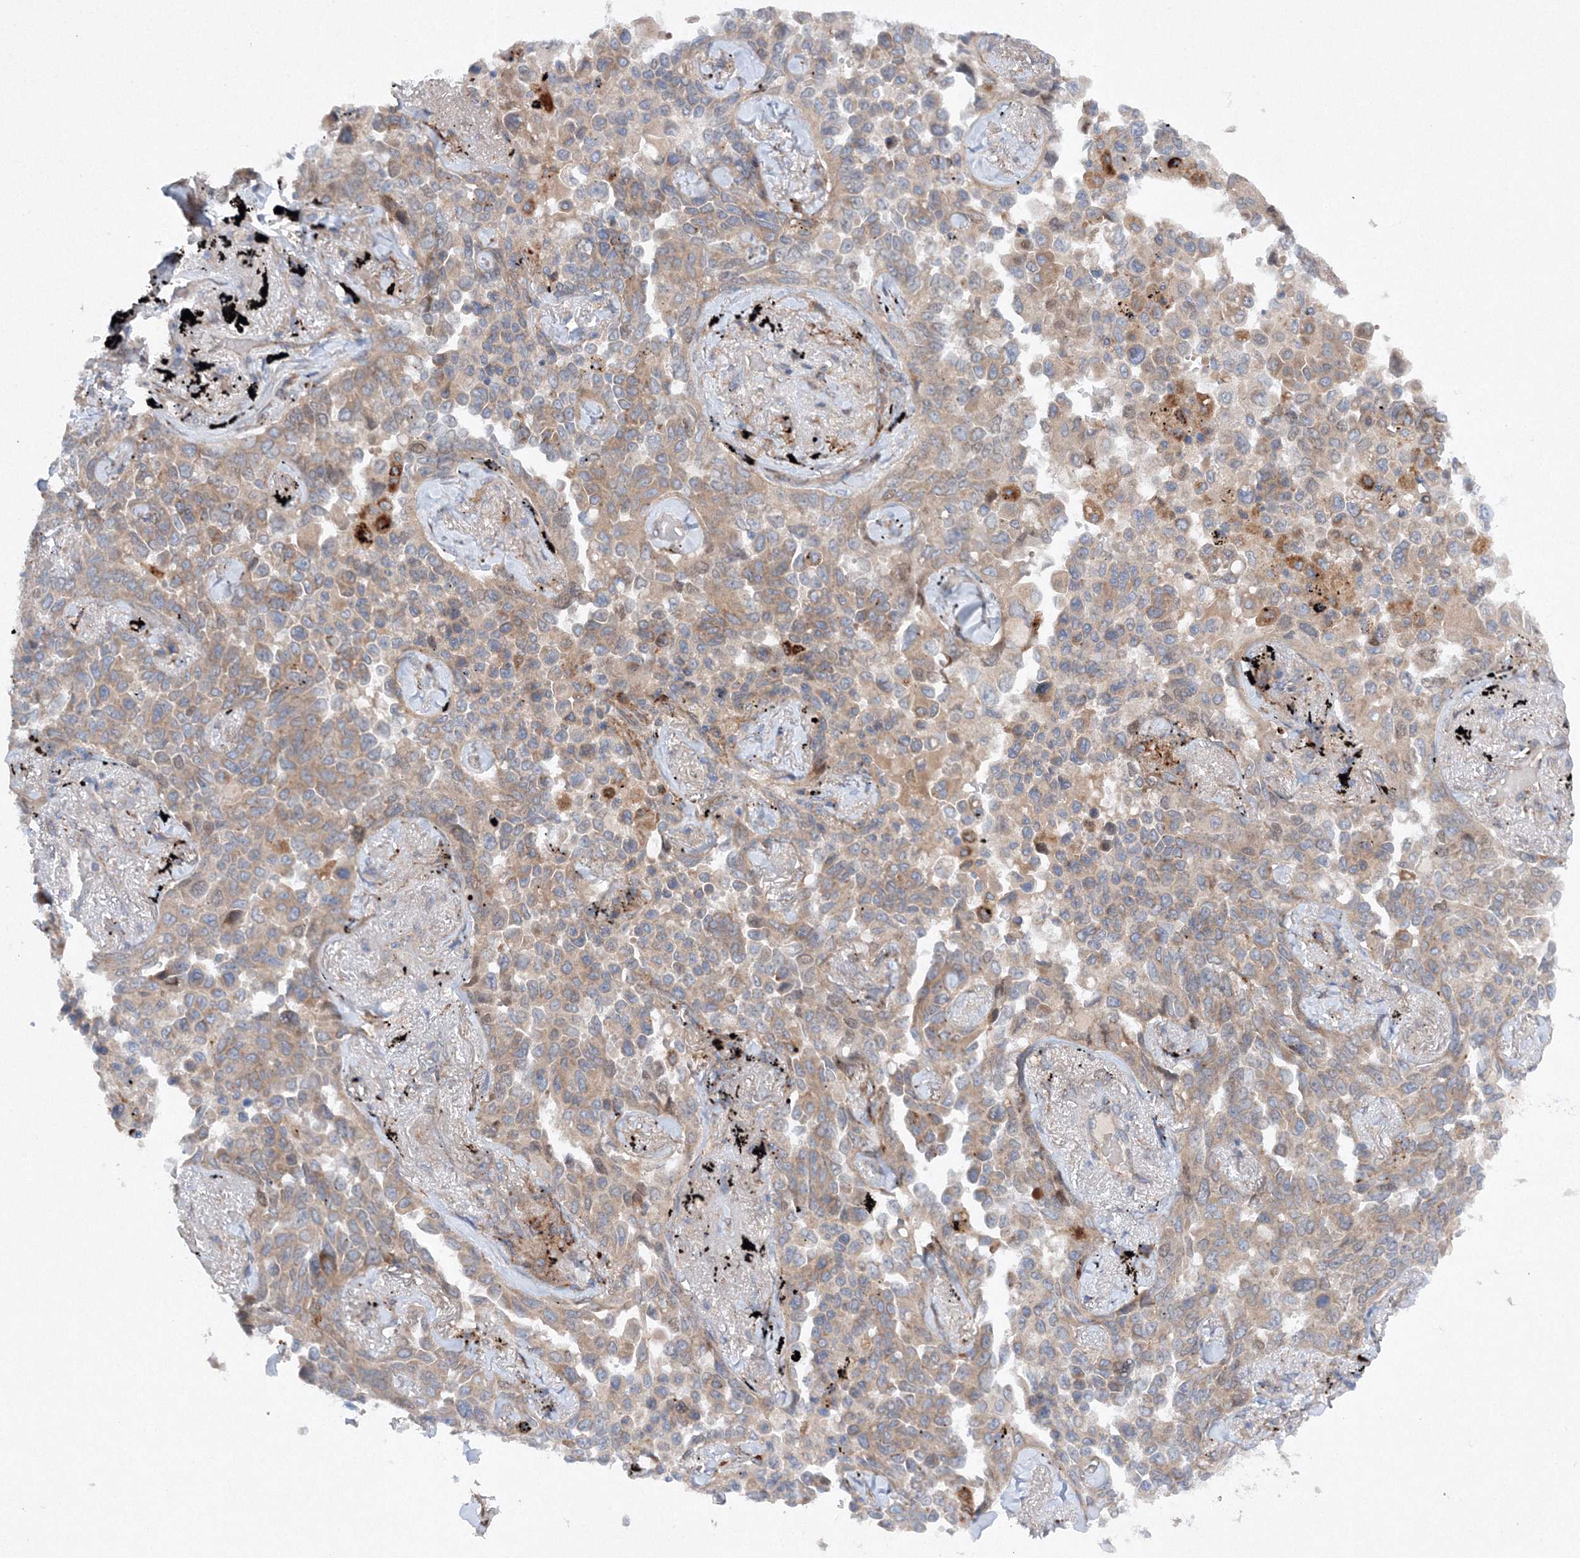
{"staining": {"intensity": "weak", "quantity": "25%-75%", "location": "cytoplasmic/membranous"}, "tissue": "lung cancer", "cell_type": "Tumor cells", "image_type": "cancer", "snomed": [{"axis": "morphology", "description": "Adenocarcinoma, NOS"}, {"axis": "topography", "description": "Lung"}], "caption": "There is low levels of weak cytoplasmic/membranous expression in tumor cells of lung cancer (adenocarcinoma), as demonstrated by immunohistochemical staining (brown color).", "gene": "SLC36A1", "patient": {"sex": "female", "age": 67}}